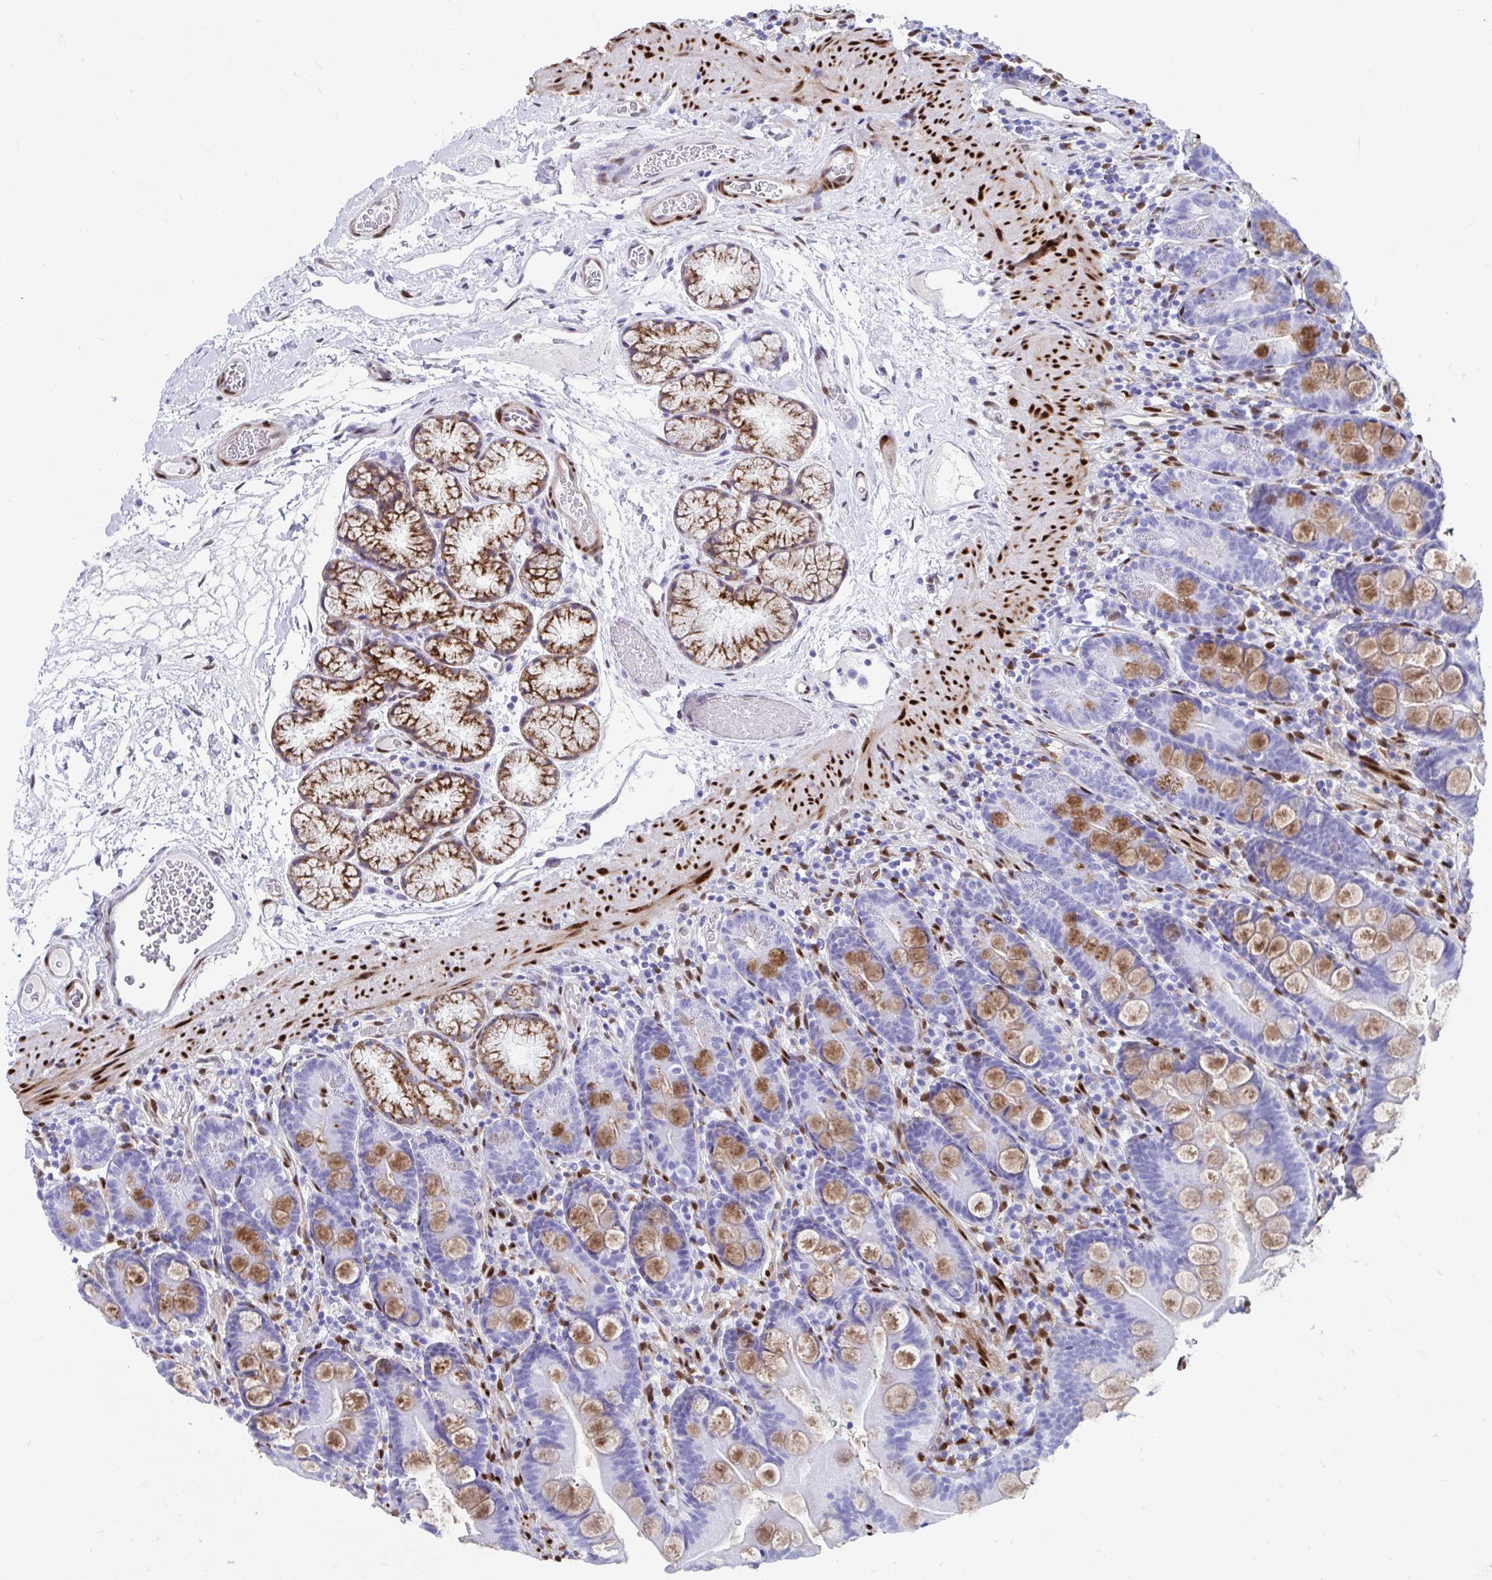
{"staining": {"intensity": "moderate", "quantity": "25%-75%", "location": "cytoplasmic/membranous"}, "tissue": "duodenum", "cell_type": "Glandular cells", "image_type": "normal", "snomed": [{"axis": "morphology", "description": "Normal tissue, NOS"}, {"axis": "topography", "description": "Duodenum"}], "caption": "This is a histology image of immunohistochemistry staining of normal duodenum, which shows moderate positivity in the cytoplasmic/membranous of glandular cells.", "gene": "RBPMS", "patient": {"sex": "female", "age": 67}}